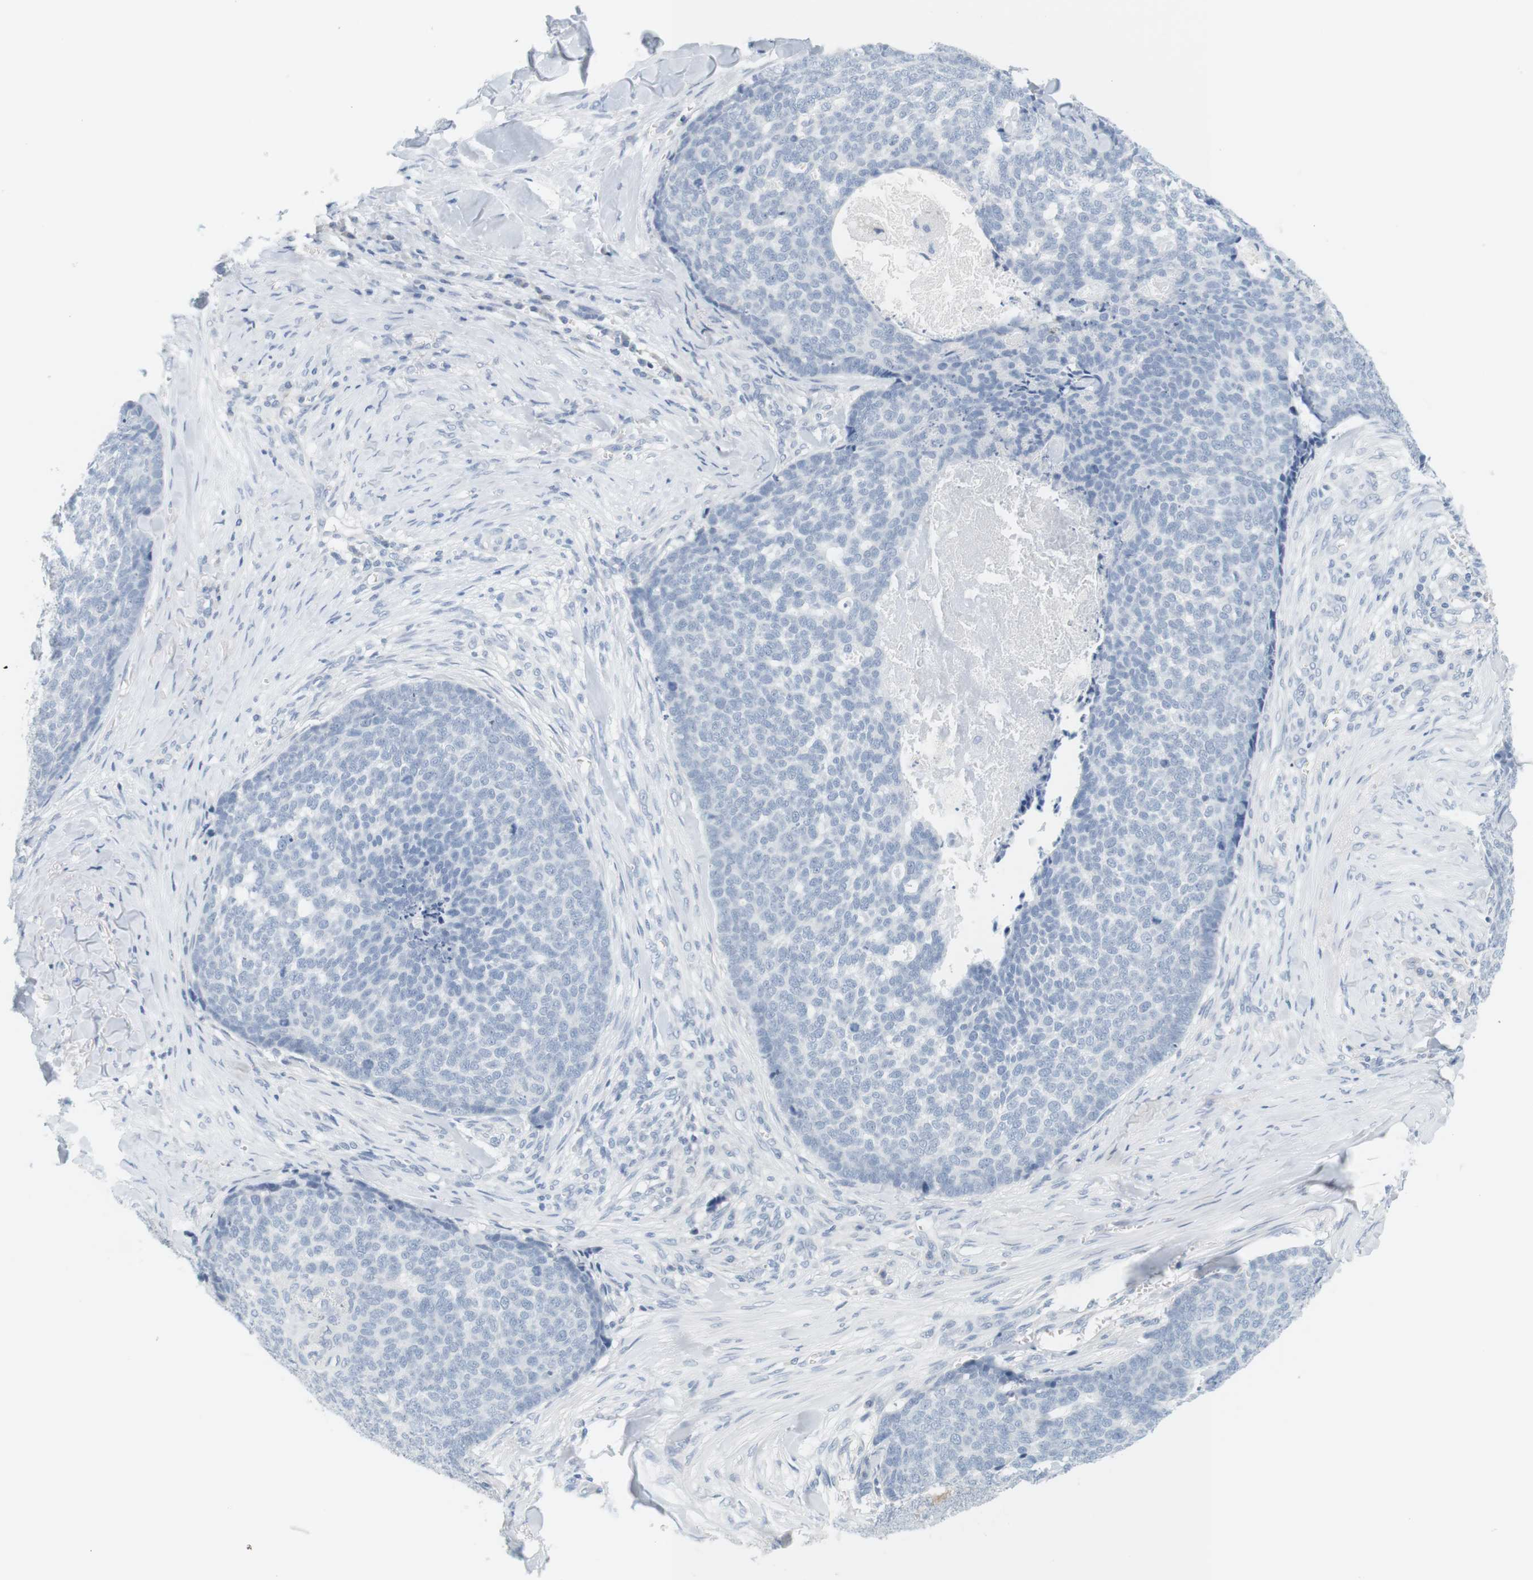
{"staining": {"intensity": "negative", "quantity": "none", "location": "none"}, "tissue": "skin cancer", "cell_type": "Tumor cells", "image_type": "cancer", "snomed": [{"axis": "morphology", "description": "Basal cell carcinoma"}, {"axis": "topography", "description": "Skin"}], "caption": "Tumor cells show no significant protein positivity in skin basal cell carcinoma.", "gene": "OPRM1", "patient": {"sex": "male", "age": 84}}